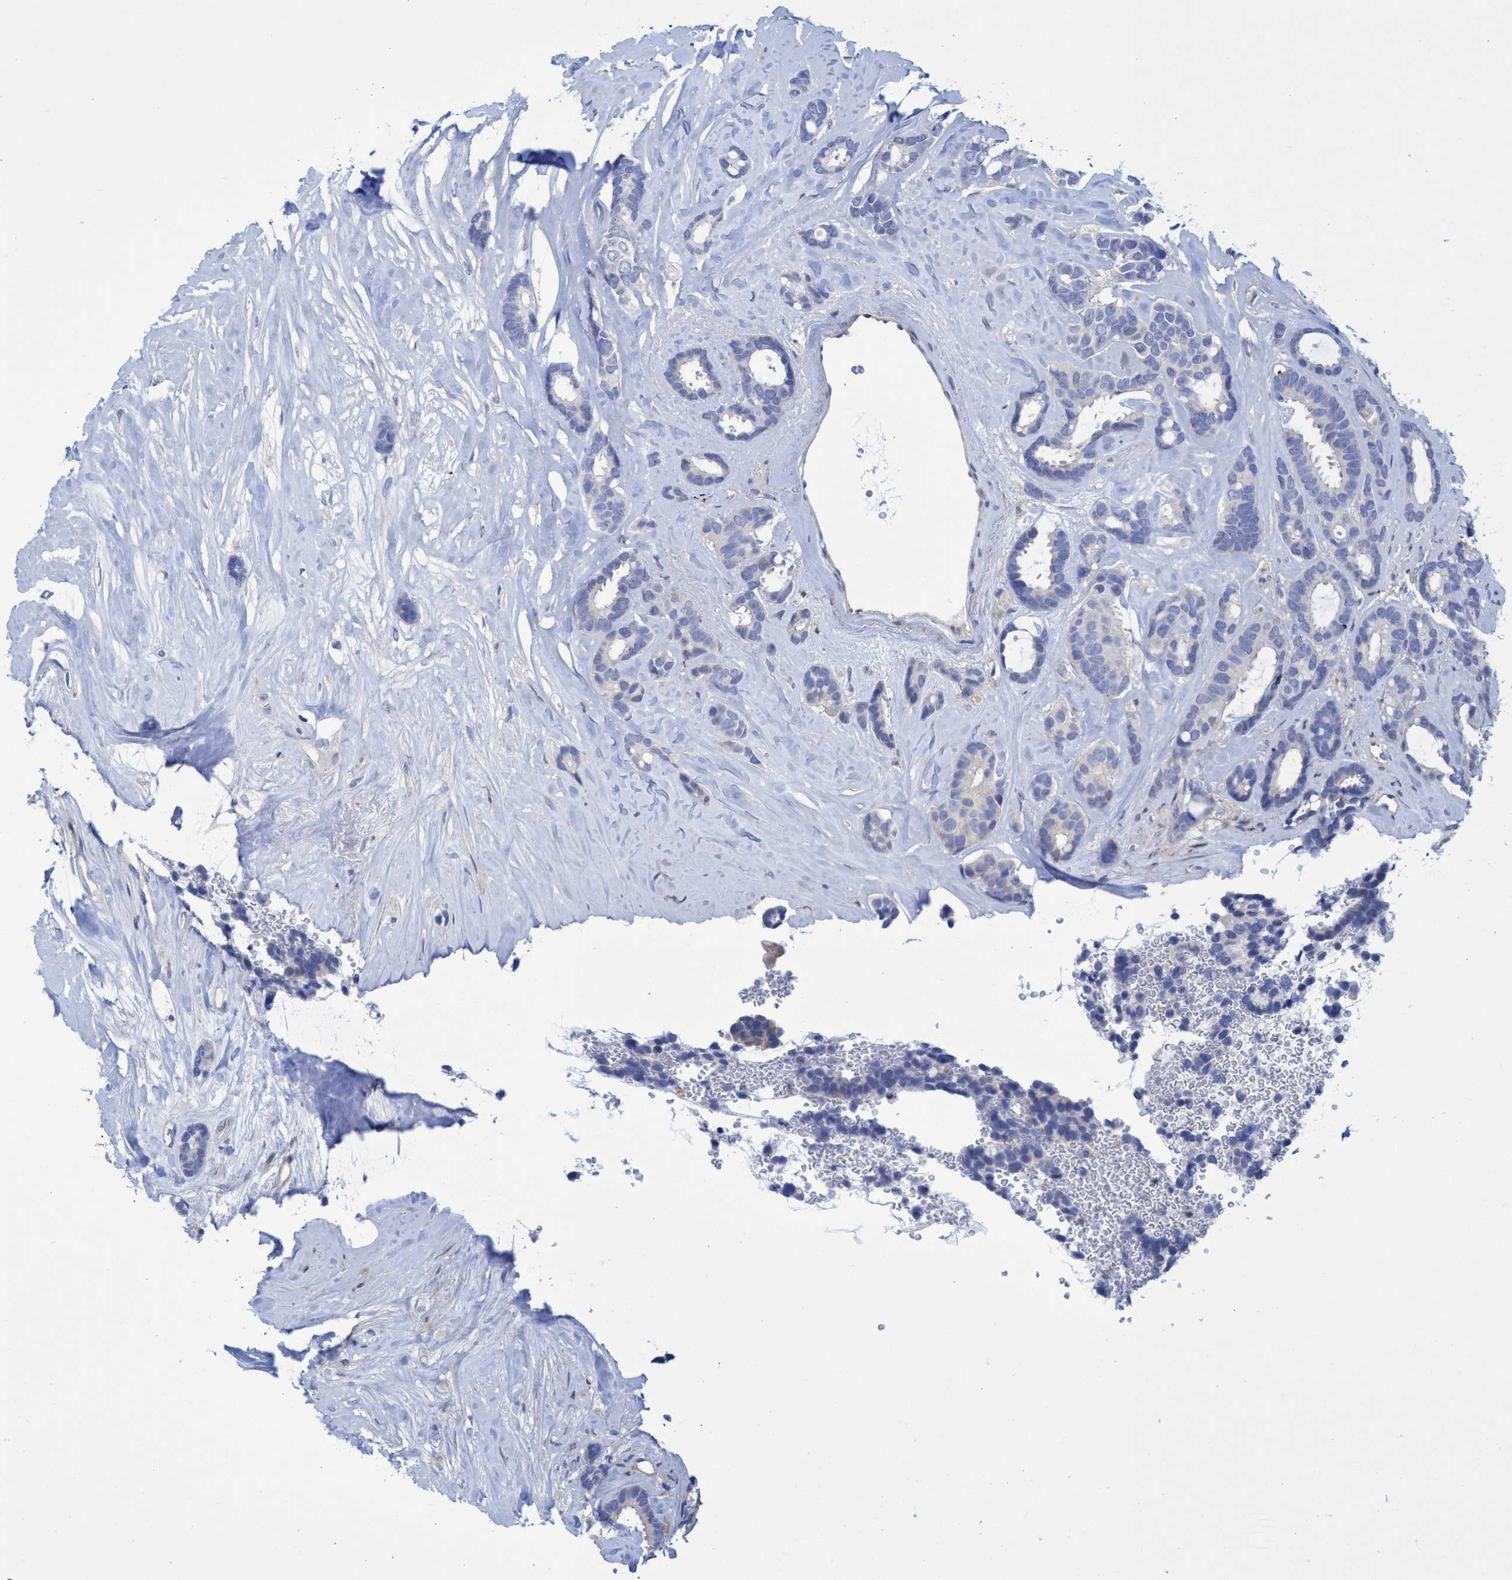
{"staining": {"intensity": "negative", "quantity": "none", "location": "none"}, "tissue": "breast cancer", "cell_type": "Tumor cells", "image_type": "cancer", "snomed": [{"axis": "morphology", "description": "Duct carcinoma"}, {"axis": "topography", "description": "Breast"}], "caption": "Immunohistochemical staining of human invasive ductal carcinoma (breast) reveals no significant staining in tumor cells.", "gene": "R3HCC1", "patient": {"sex": "female", "age": 87}}